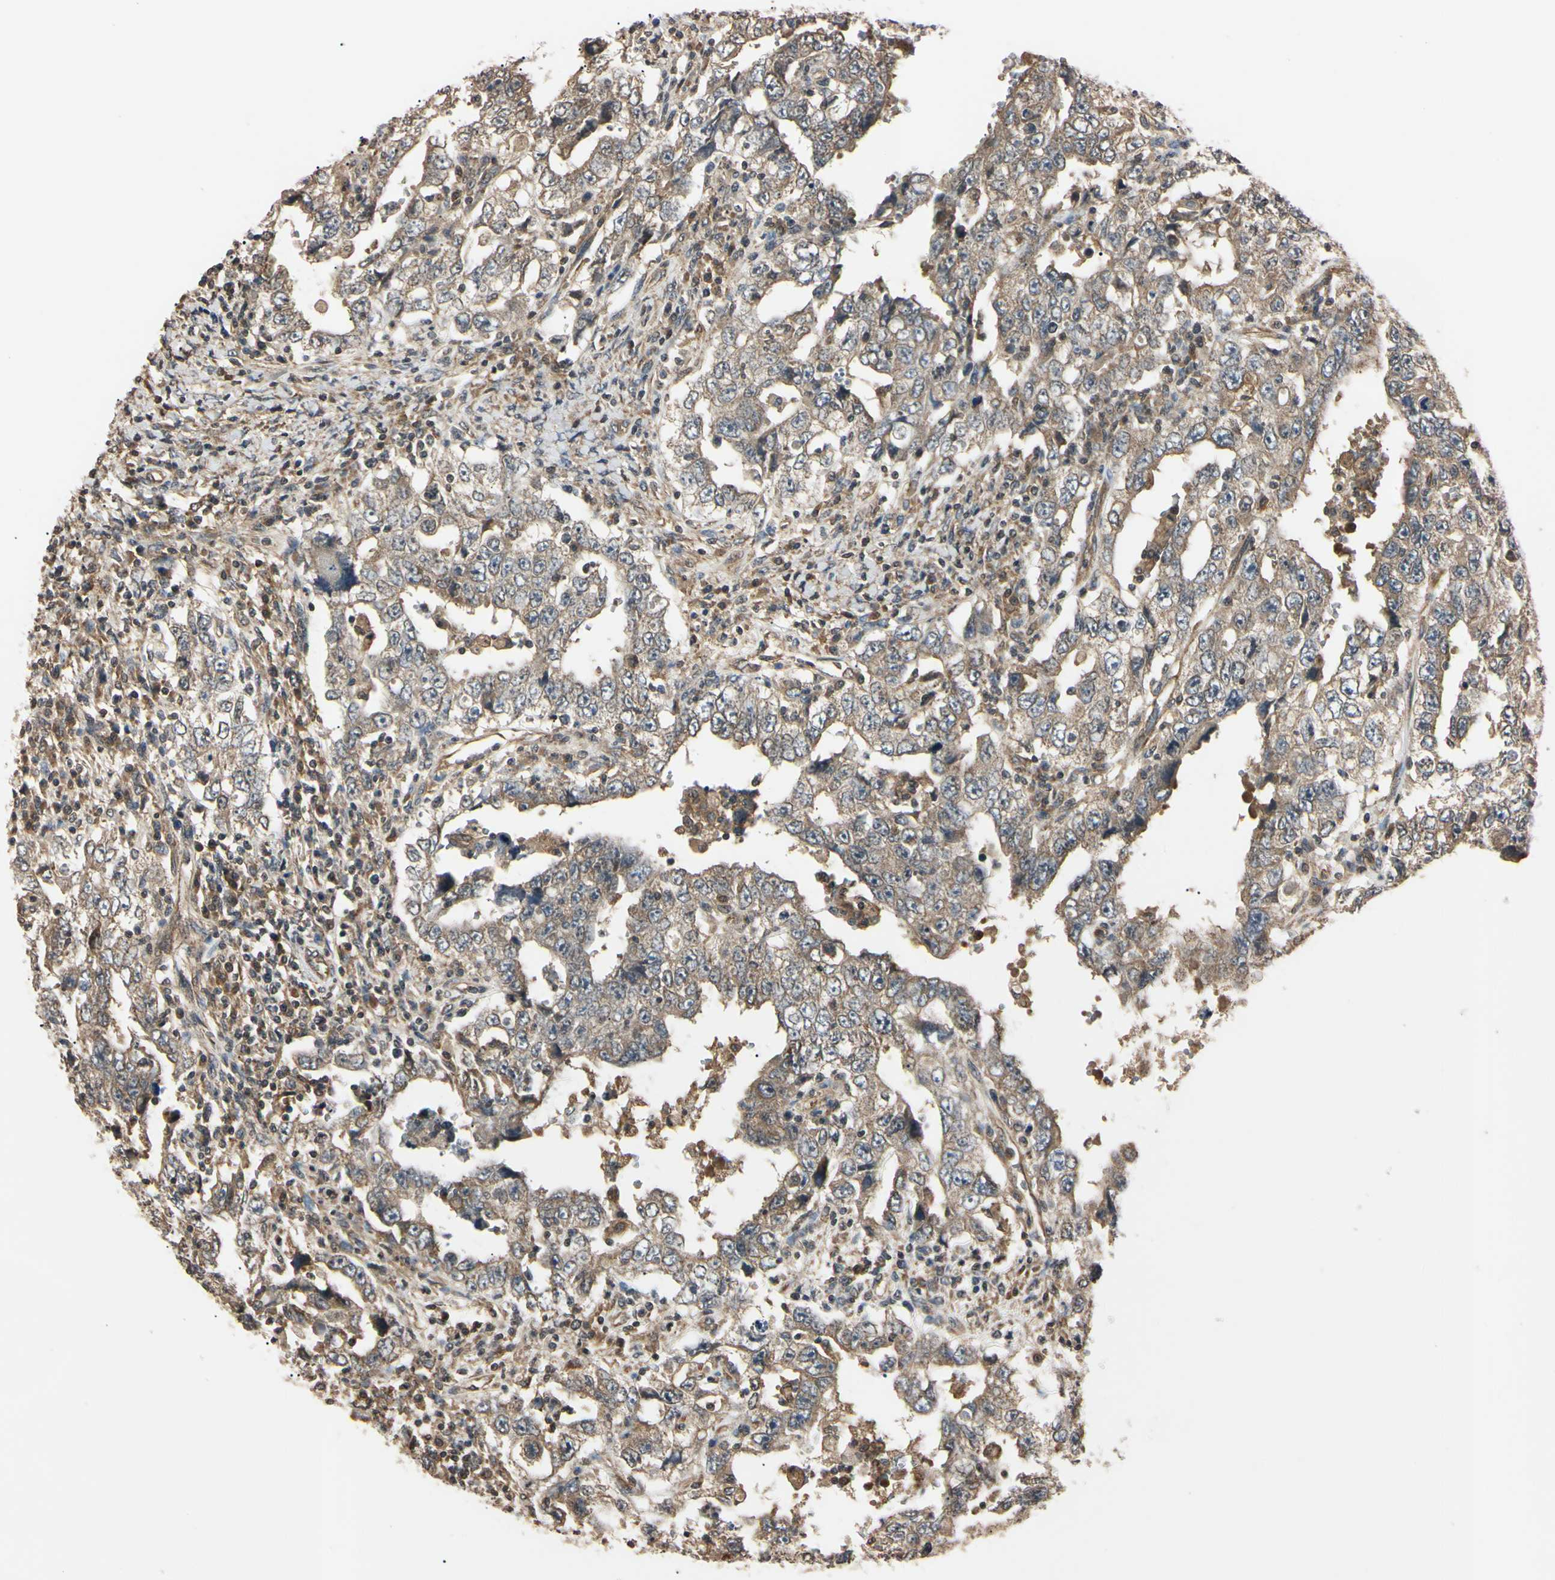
{"staining": {"intensity": "weak", "quantity": "25%-75%", "location": "cytoplasmic/membranous"}, "tissue": "testis cancer", "cell_type": "Tumor cells", "image_type": "cancer", "snomed": [{"axis": "morphology", "description": "Carcinoma, Embryonal, NOS"}, {"axis": "topography", "description": "Testis"}], "caption": "This is an image of immunohistochemistry (IHC) staining of embryonal carcinoma (testis), which shows weak positivity in the cytoplasmic/membranous of tumor cells.", "gene": "EPN1", "patient": {"sex": "male", "age": 26}}